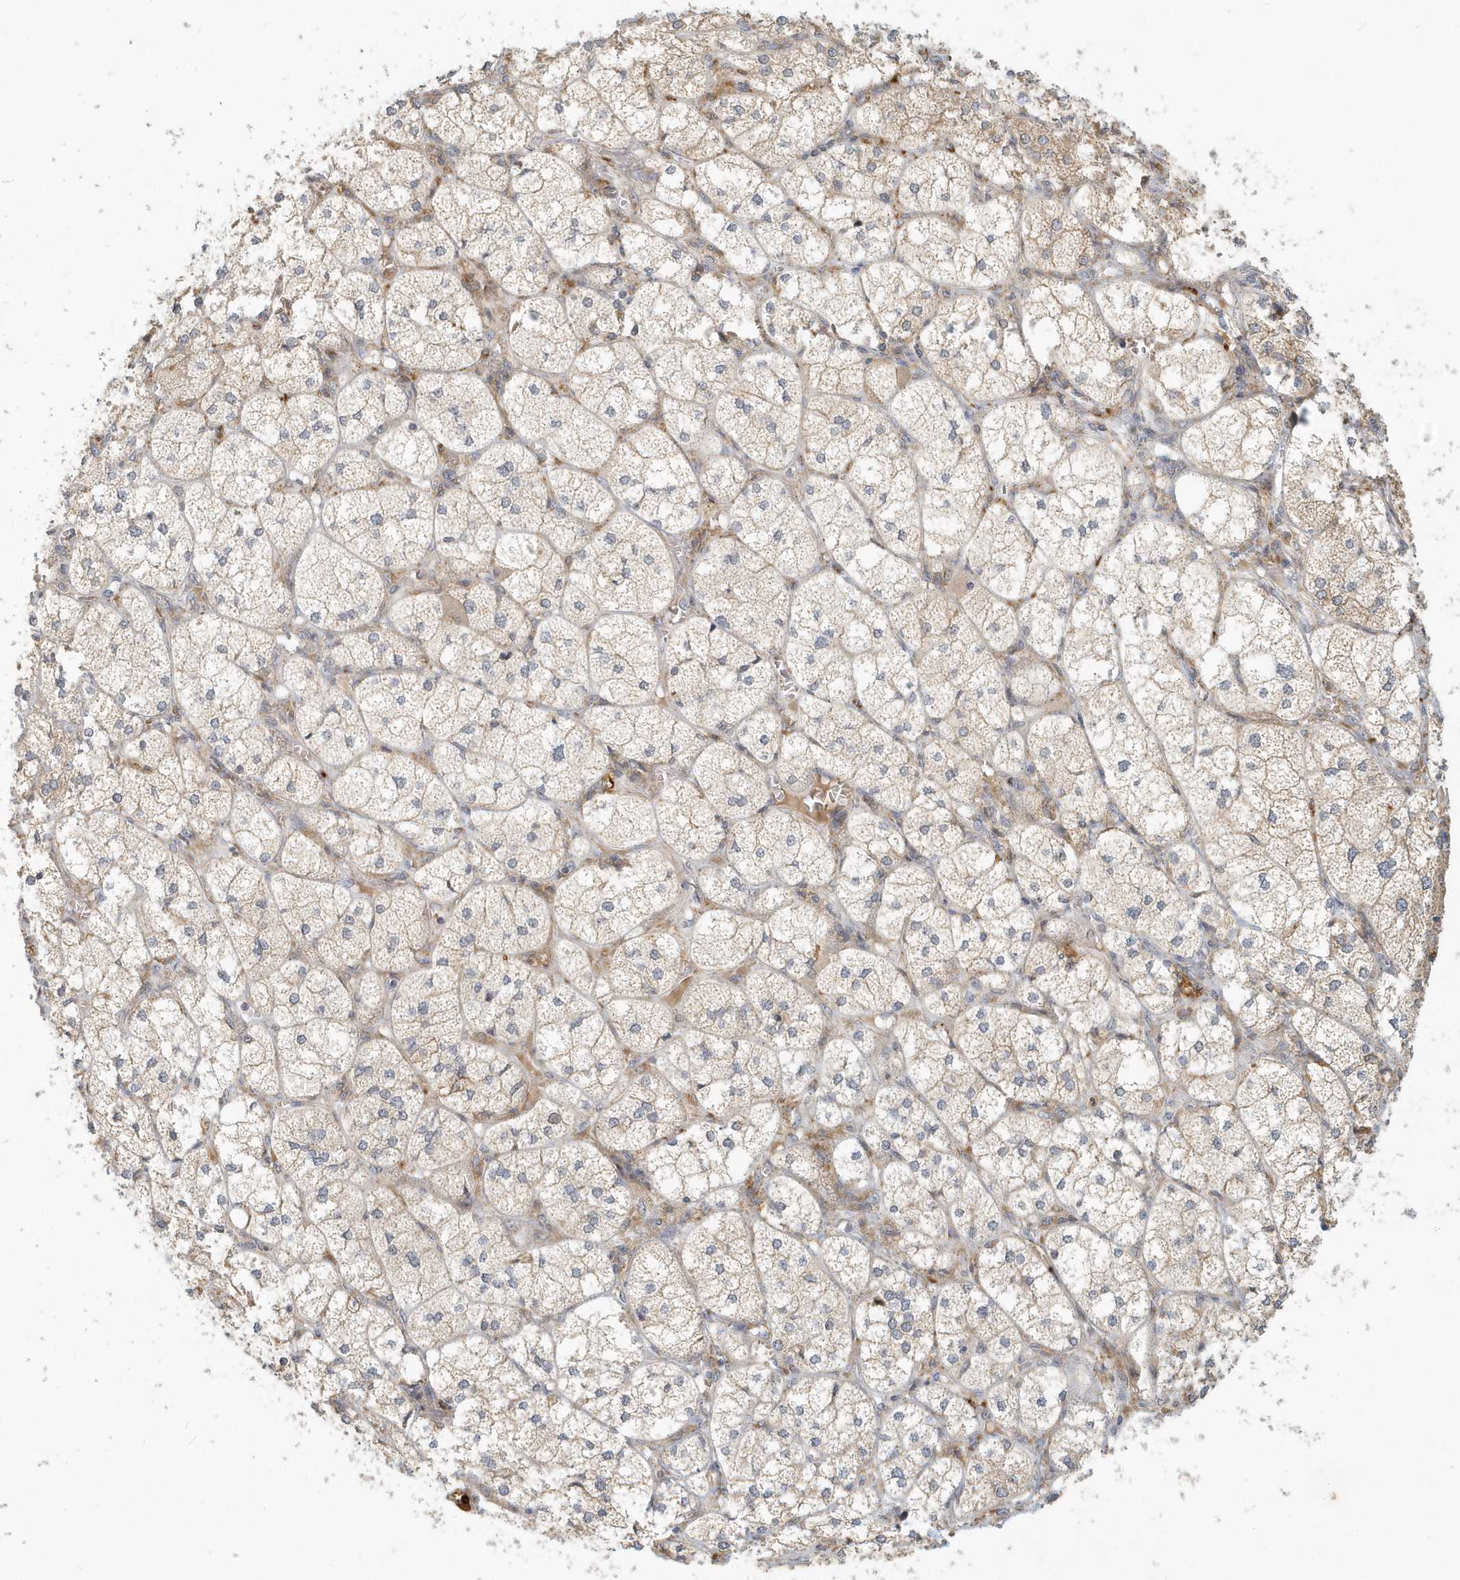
{"staining": {"intensity": "weak", "quantity": "25%-75%", "location": "cytoplasmic/membranous"}, "tissue": "adrenal gland", "cell_type": "Glandular cells", "image_type": "normal", "snomed": [{"axis": "morphology", "description": "Normal tissue, NOS"}, {"axis": "topography", "description": "Adrenal gland"}], "caption": "The immunohistochemical stain highlights weak cytoplasmic/membranous positivity in glandular cells of unremarkable adrenal gland.", "gene": "NAPB", "patient": {"sex": "female", "age": 61}}